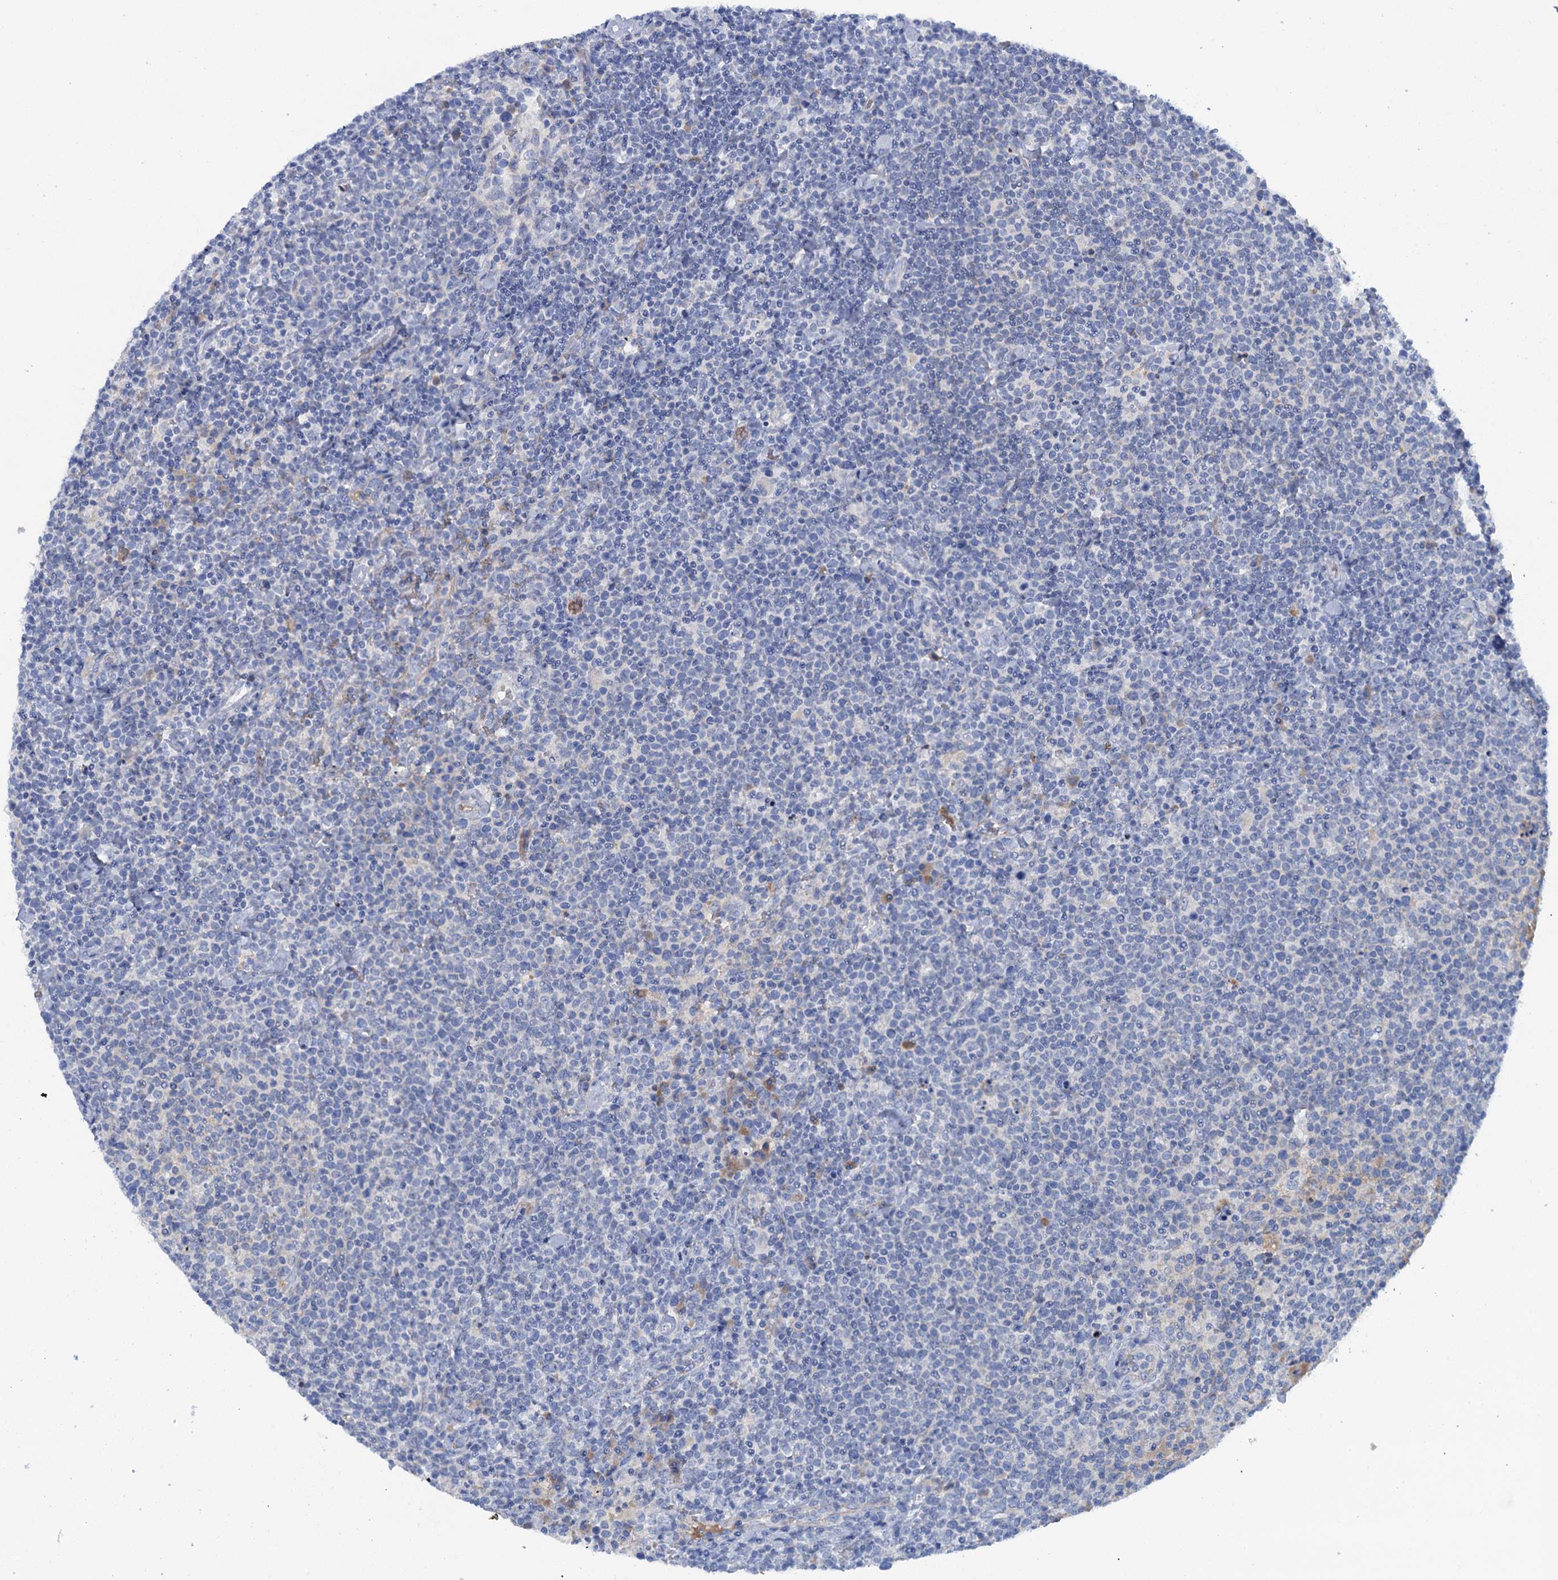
{"staining": {"intensity": "negative", "quantity": "none", "location": "none"}, "tissue": "lymphoma", "cell_type": "Tumor cells", "image_type": "cancer", "snomed": [{"axis": "morphology", "description": "Malignant lymphoma, non-Hodgkin's type, High grade"}, {"axis": "topography", "description": "Lymph node"}], "caption": "Immunohistochemical staining of human lymphoma shows no significant positivity in tumor cells. (Stains: DAB immunohistochemistry with hematoxylin counter stain, Microscopy: brightfield microscopy at high magnification).", "gene": "MYADML2", "patient": {"sex": "male", "age": 61}}